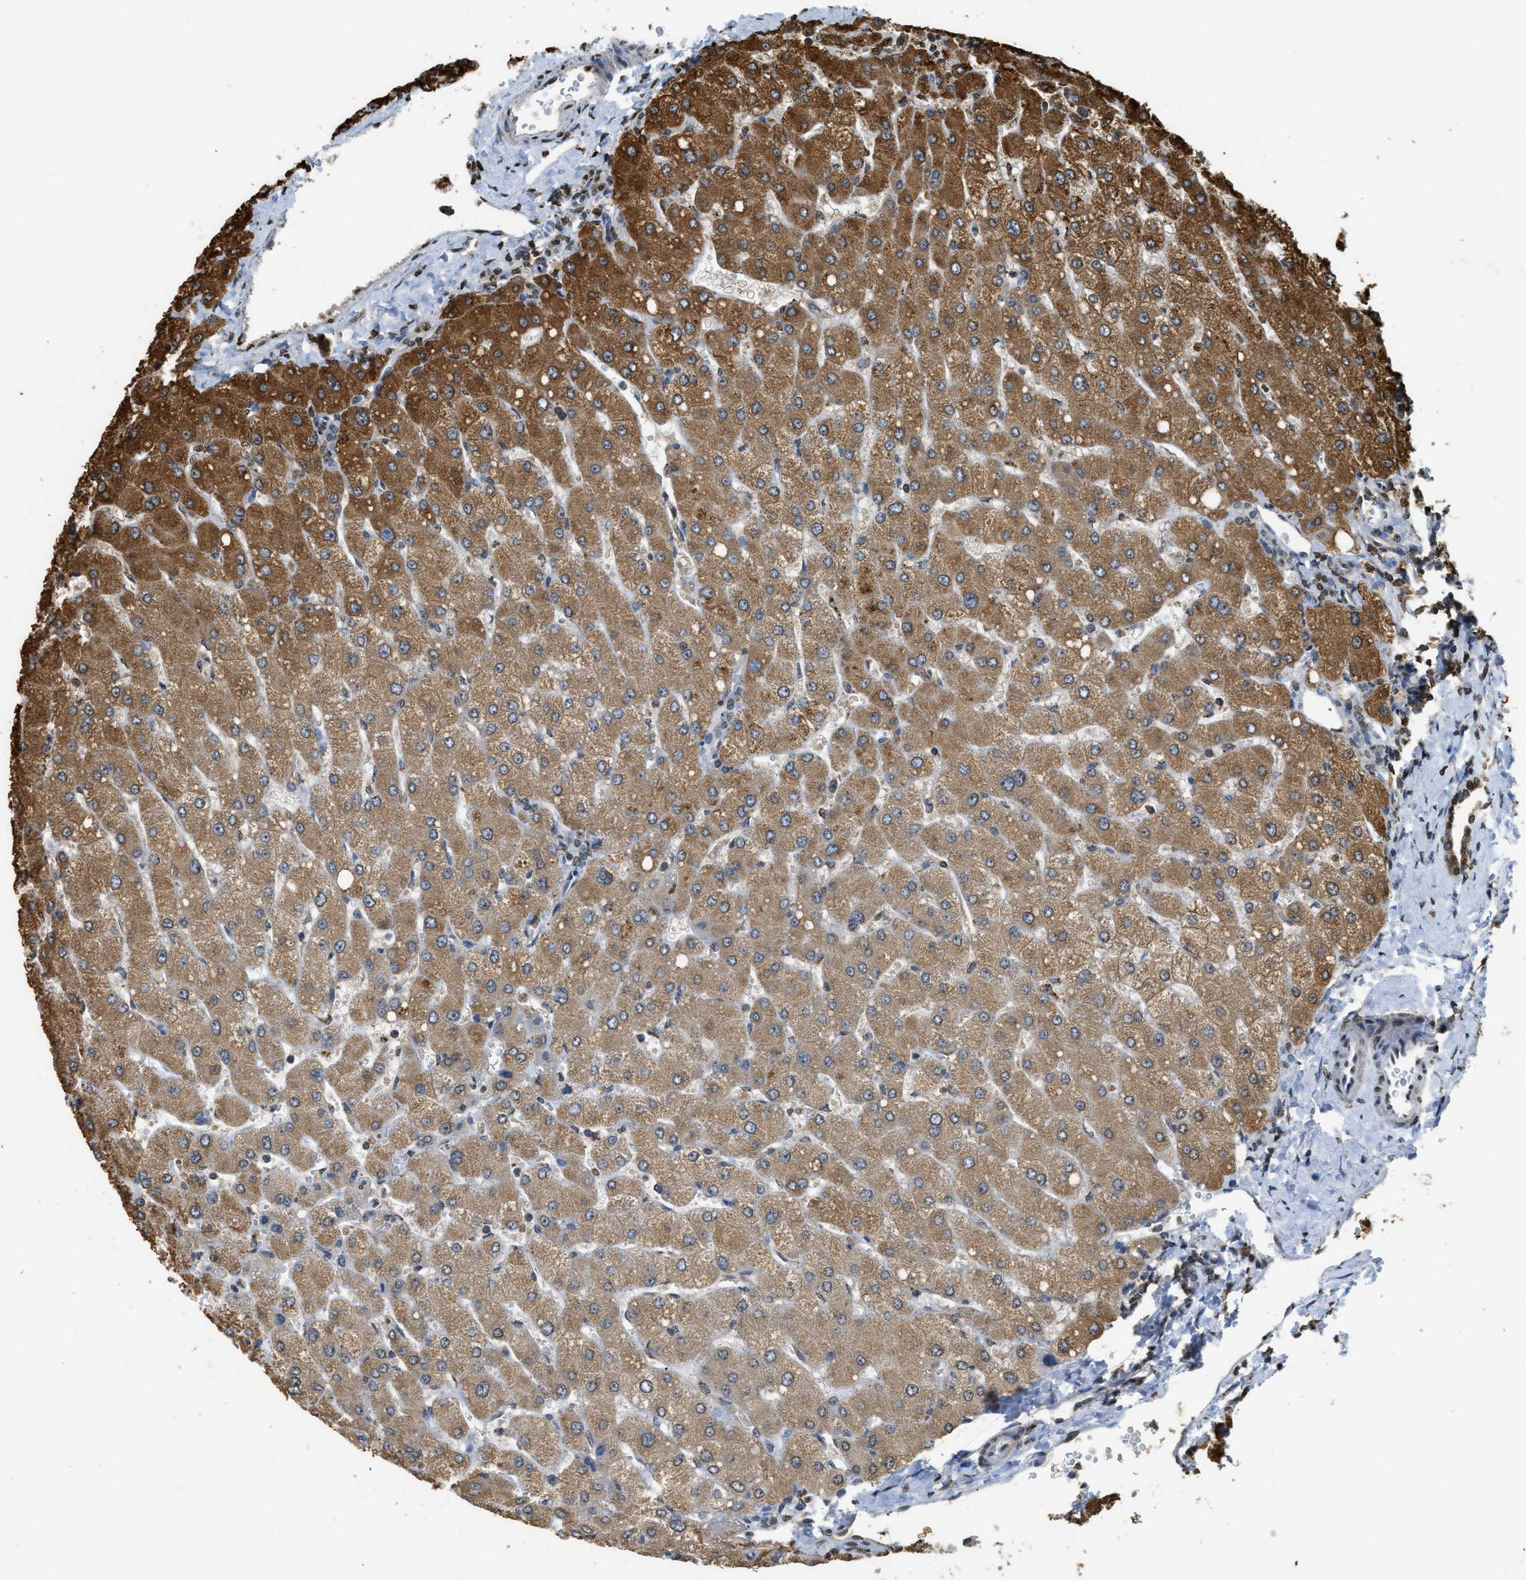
{"staining": {"intensity": "weak", "quantity": "25%-75%", "location": "nuclear"}, "tissue": "liver", "cell_type": "Cholangiocytes", "image_type": "normal", "snomed": [{"axis": "morphology", "description": "Normal tissue, NOS"}, {"axis": "topography", "description": "Liver"}], "caption": "Liver stained with a brown dye reveals weak nuclear positive staining in about 25%-75% of cholangiocytes.", "gene": "NR5A2", "patient": {"sex": "male", "age": 55}}